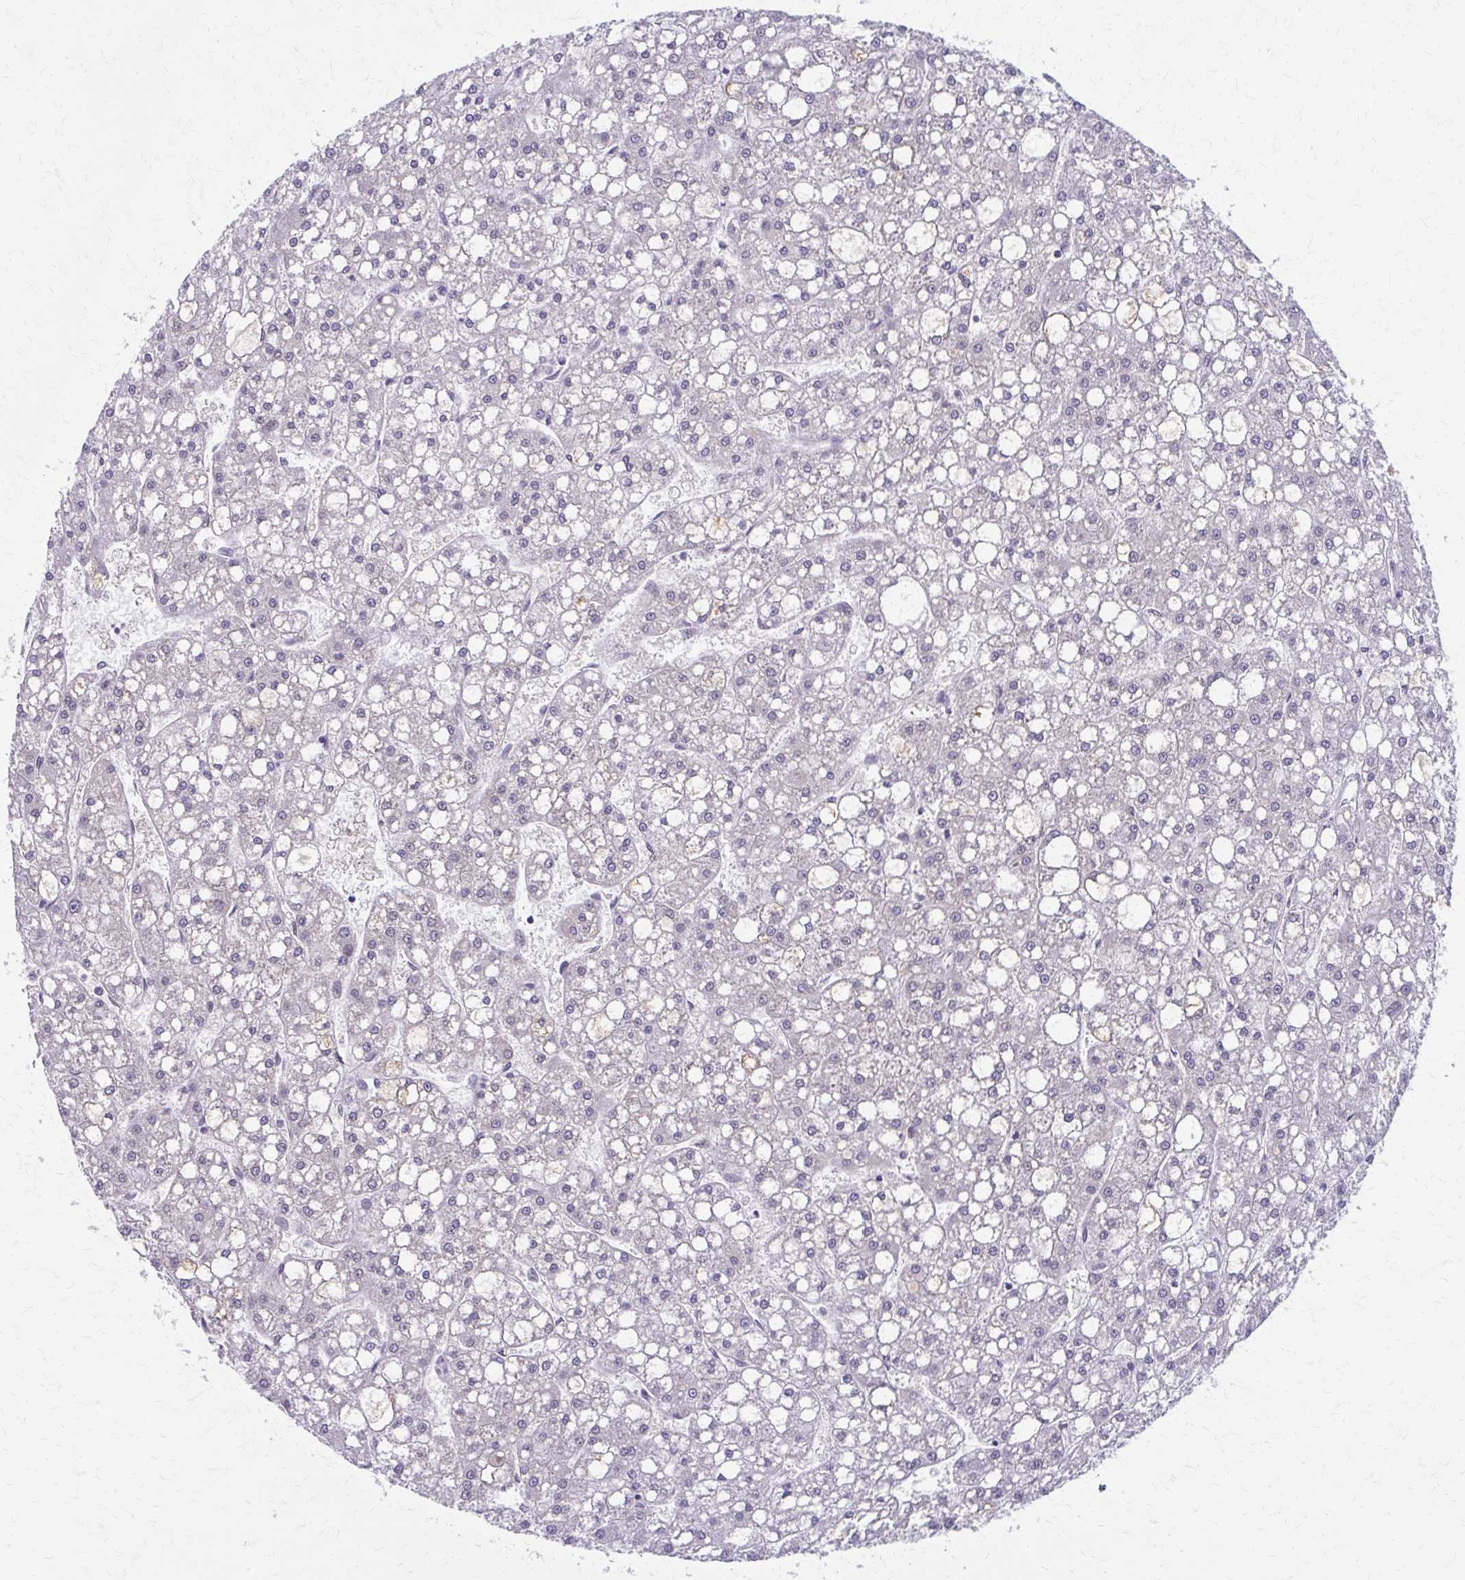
{"staining": {"intensity": "negative", "quantity": "none", "location": "none"}, "tissue": "liver cancer", "cell_type": "Tumor cells", "image_type": "cancer", "snomed": [{"axis": "morphology", "description": "Carcinoma, Hepatocellular, NOS"}, {"axis": "topography", "description": "Liver"}], "caption": "DAB (3,3'-diaminobenzidine) immunohistochemical staining of human liver hepatocellular carcinoma reveals no significant expression in tumor cells. (Stains: DAB (3,3'-diaminobenzidine) immunohistochemistry with hematoxylin counter stain, Microscopy: brightfield microscopy at high magnification).", "gene": "SETBP1", "patient": {"sex": "male", "age": 67}}